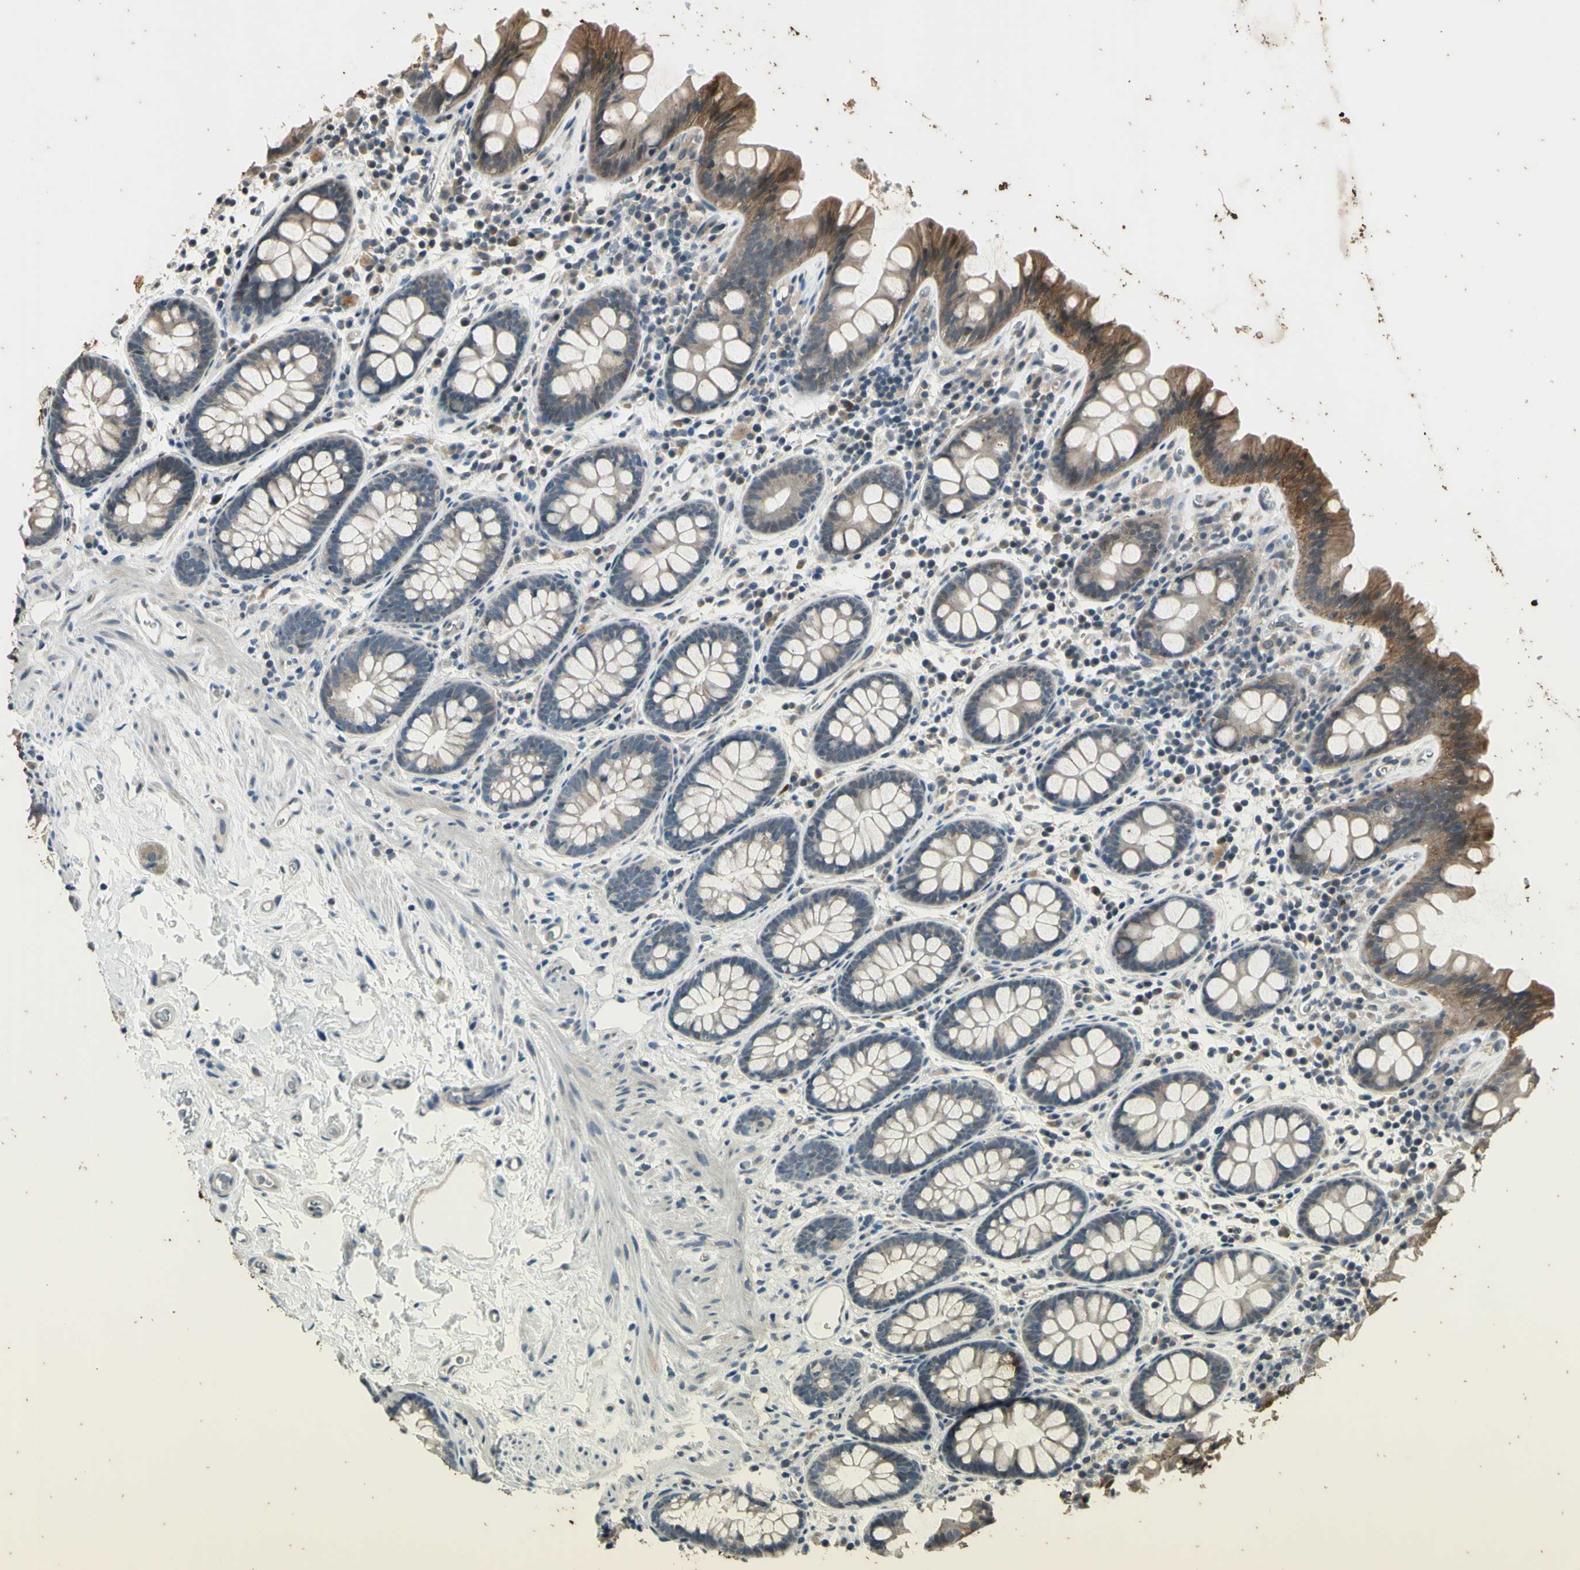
{"staining": {"intensity": "weak", "quantity": ">75%", "location": "cytoplasmic/membranous"}, "tissue": "colon", "cell_type": "Endothelial cells", "image_type": "normal", "snomed": [{"axis": "morphology", "description": "Normal tissue, NOS"}, {"axis": "topography", "description": "Colon"}], "caption": "Colon stained with immunohistochemistry (IHC) exhibits weak cytoplasmic/membranous staining in about >75% of endothelial cells. (DAB IHC, brown staining for protein, blue staining for nuclei).", "gene": "EFNB2", "patient": {"sex": "female", "age": 80}}